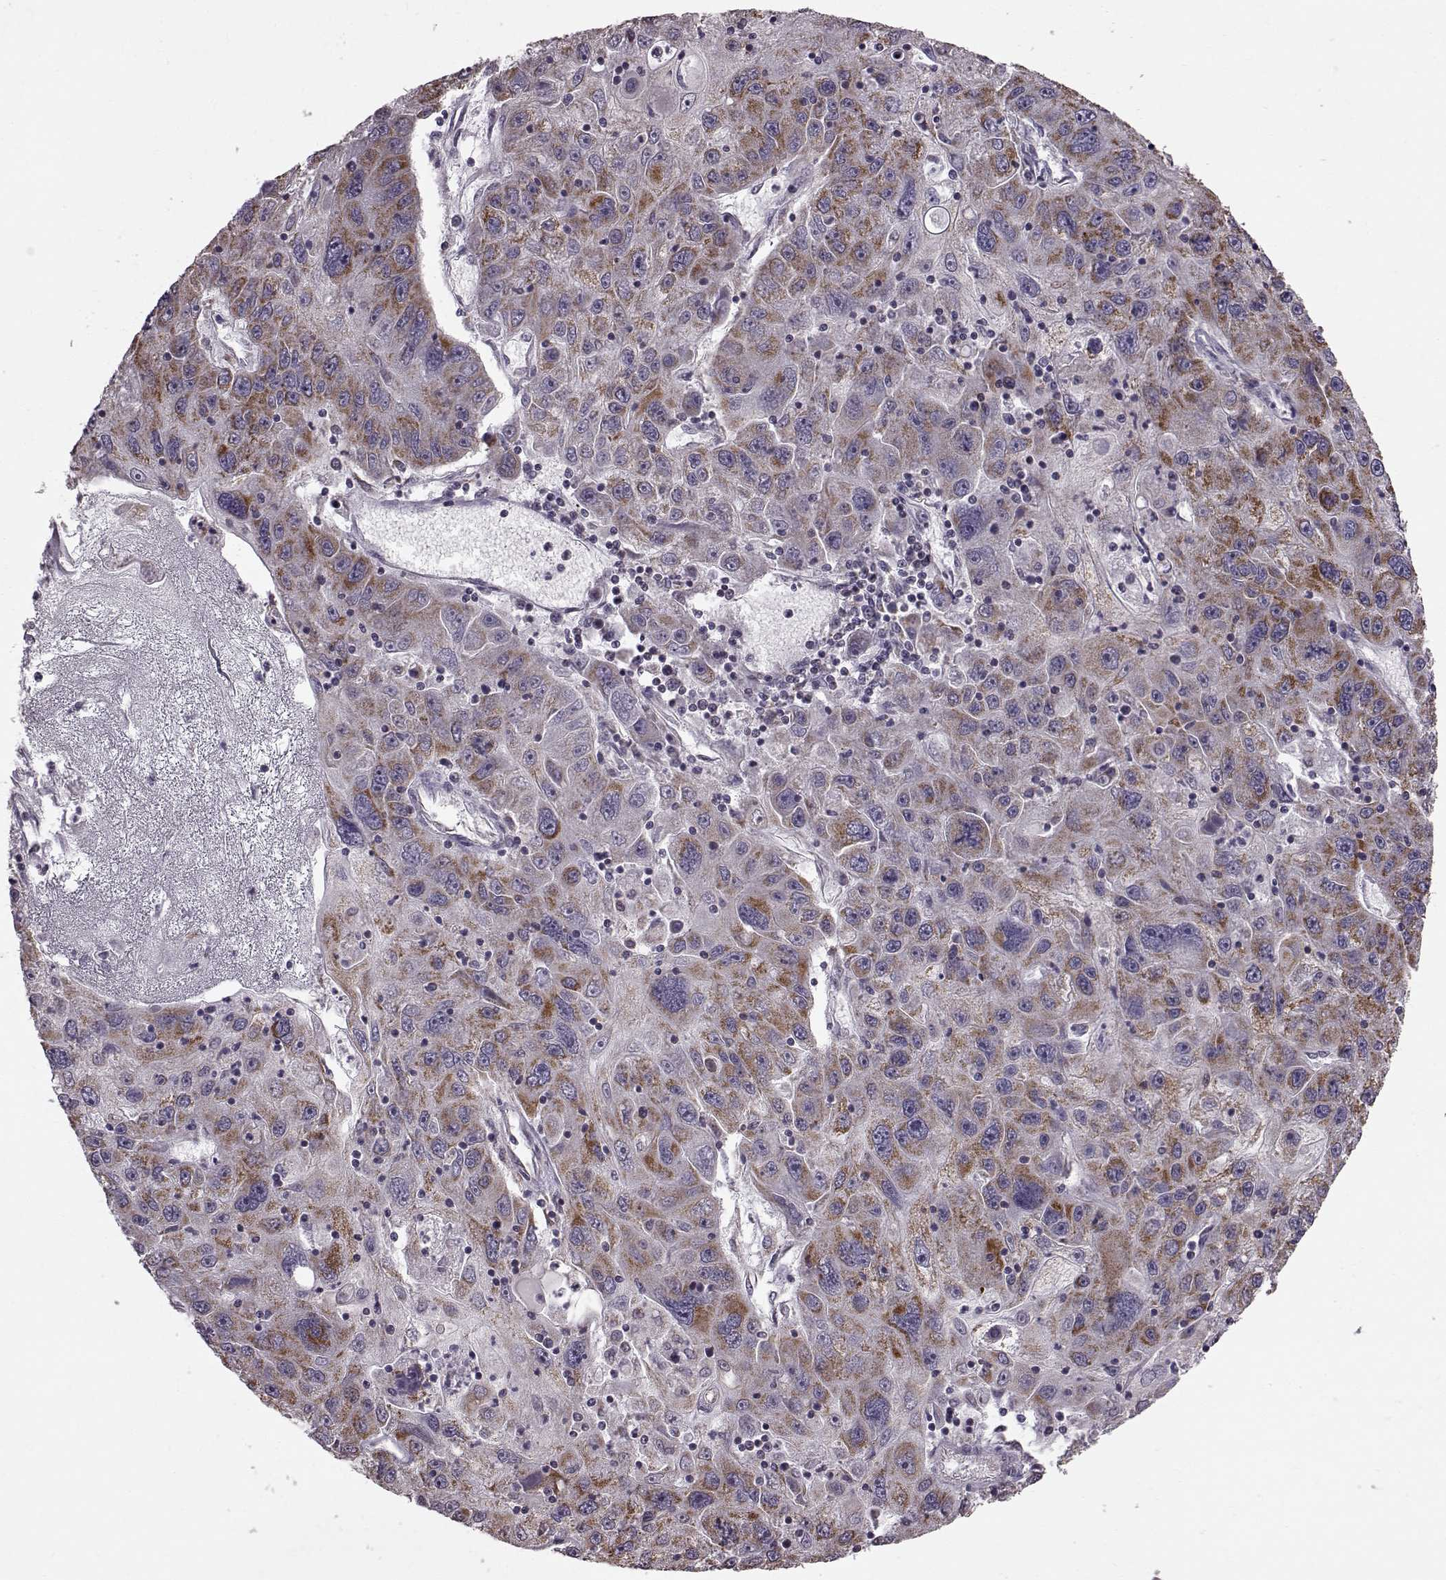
{"staining": {"intensity": "strong", "quantity": ">75%", "location": "cytoplasmic/membranous"}, "tissue": "stomach cancer", "cell_type": "Tumor cells", "image_type": "cancer", "snomed": [{"axis": "morphology", "description": "Adenocarcinoma, NOS"}, {"axis": "topography", "description": "Stomach"}], "caption": "Immunohistochemistry (DAB) staining of stomach cancer (adenocarcinoma) demonstrates strong cytoplasmic/membranous protein positivity in about >75% of tumor cells. Nuclei are stained in blue.", "gene": "FAM8A1", "patient": {"sex": "male", "age": 56}}